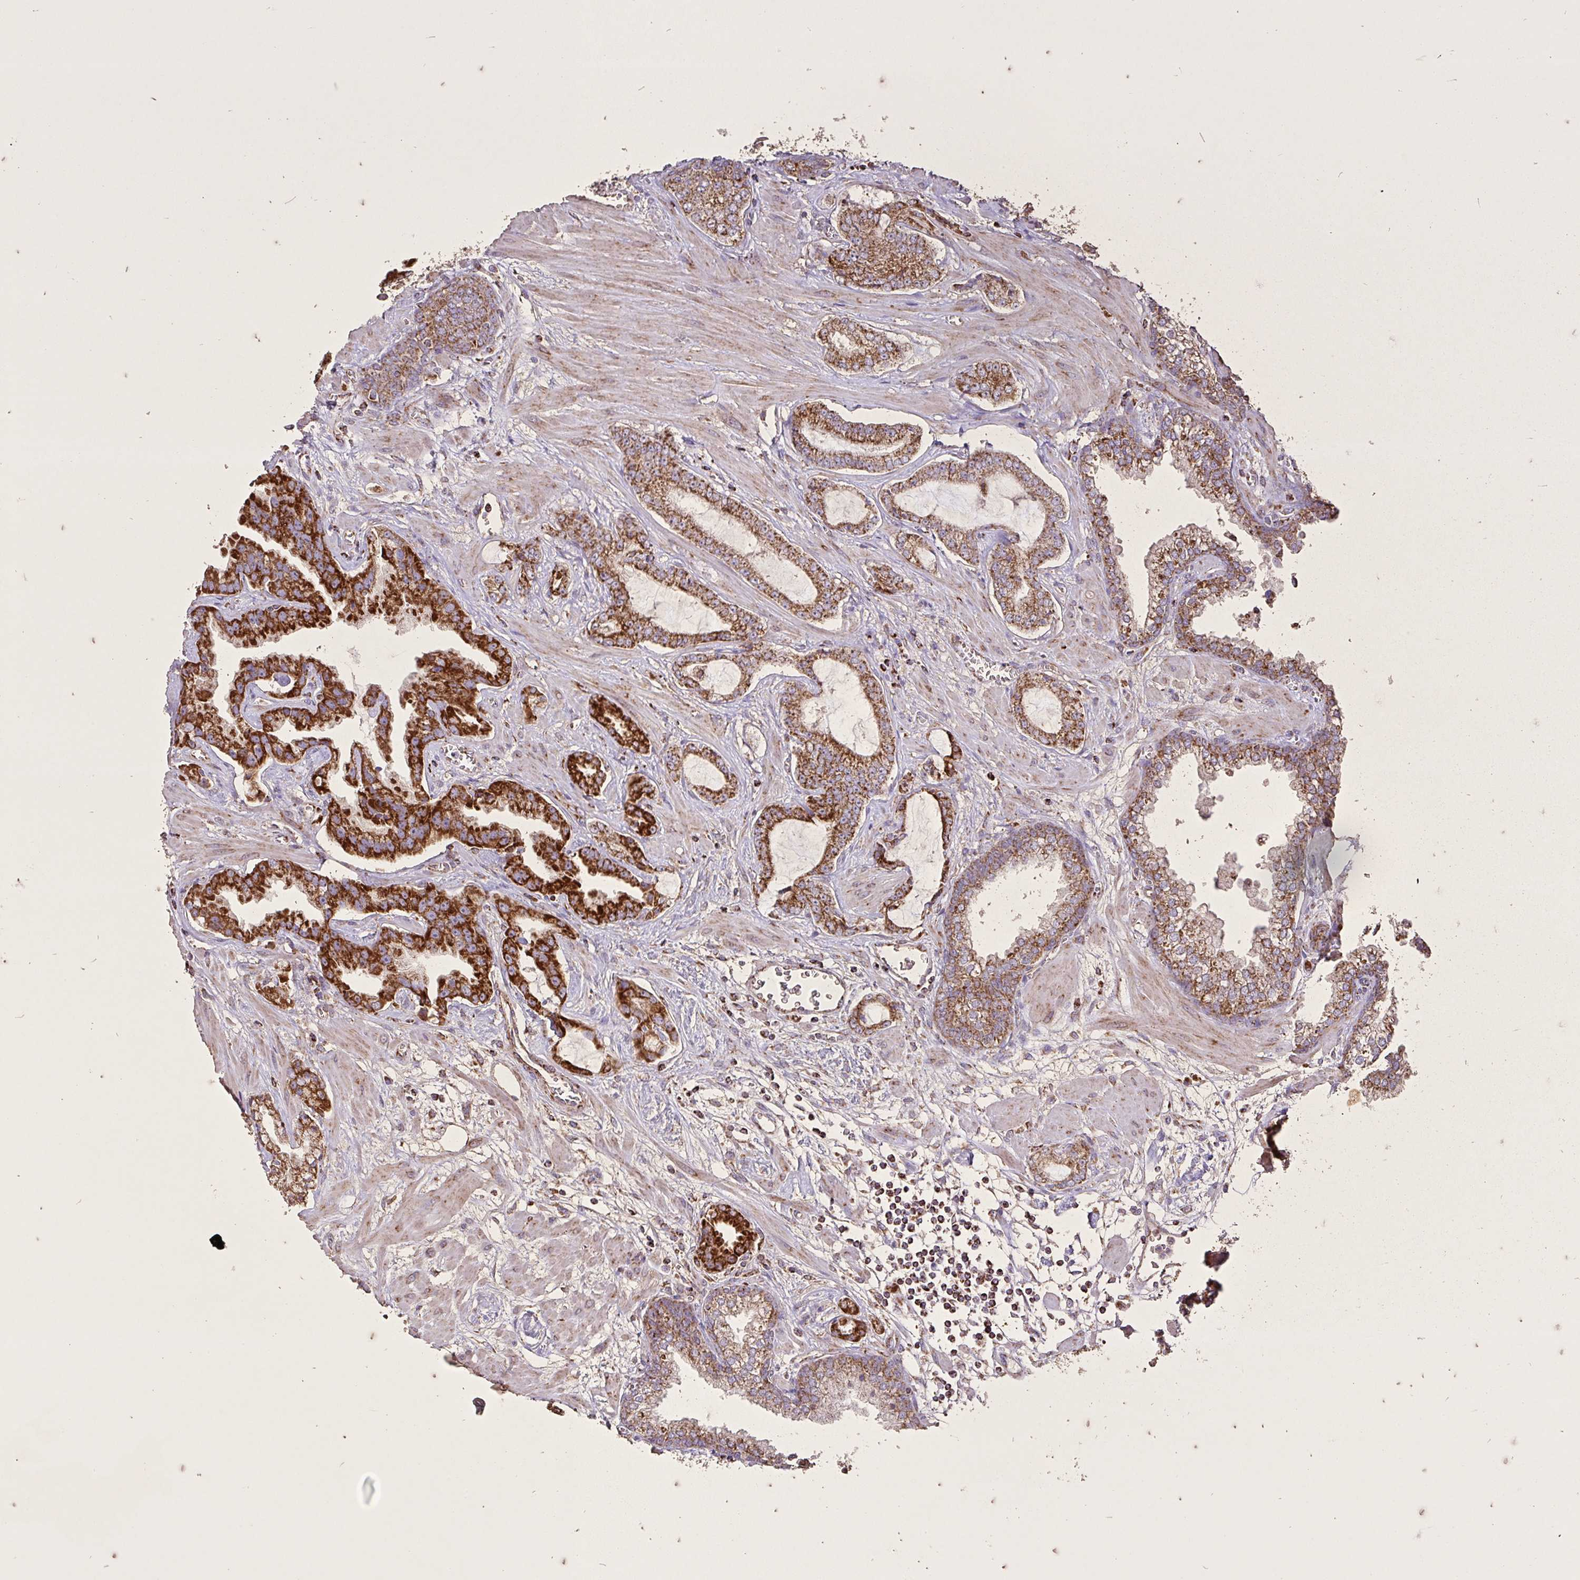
{"staining": {"intensity": "strong", "quantity": ">75%", "location": "cytoplasmic/membranous"}, "tissue": "prostate cancer", "cell_type": "Tumor cells", "image_type": "cancer", "snomed": [{"axis": "morphology", "description": "Adenocarcinoma, Low grade"}, {"axis": "topography", "description": "Prostate"}], "caption": "Immunohistochemical staining of prostate cancer reveals high levels of strong cytoplasmic/membranous protein expression in approximately >75% of tumor cells.", "gene": "AGK", "patient": {"sex": "male", "age": 62}}